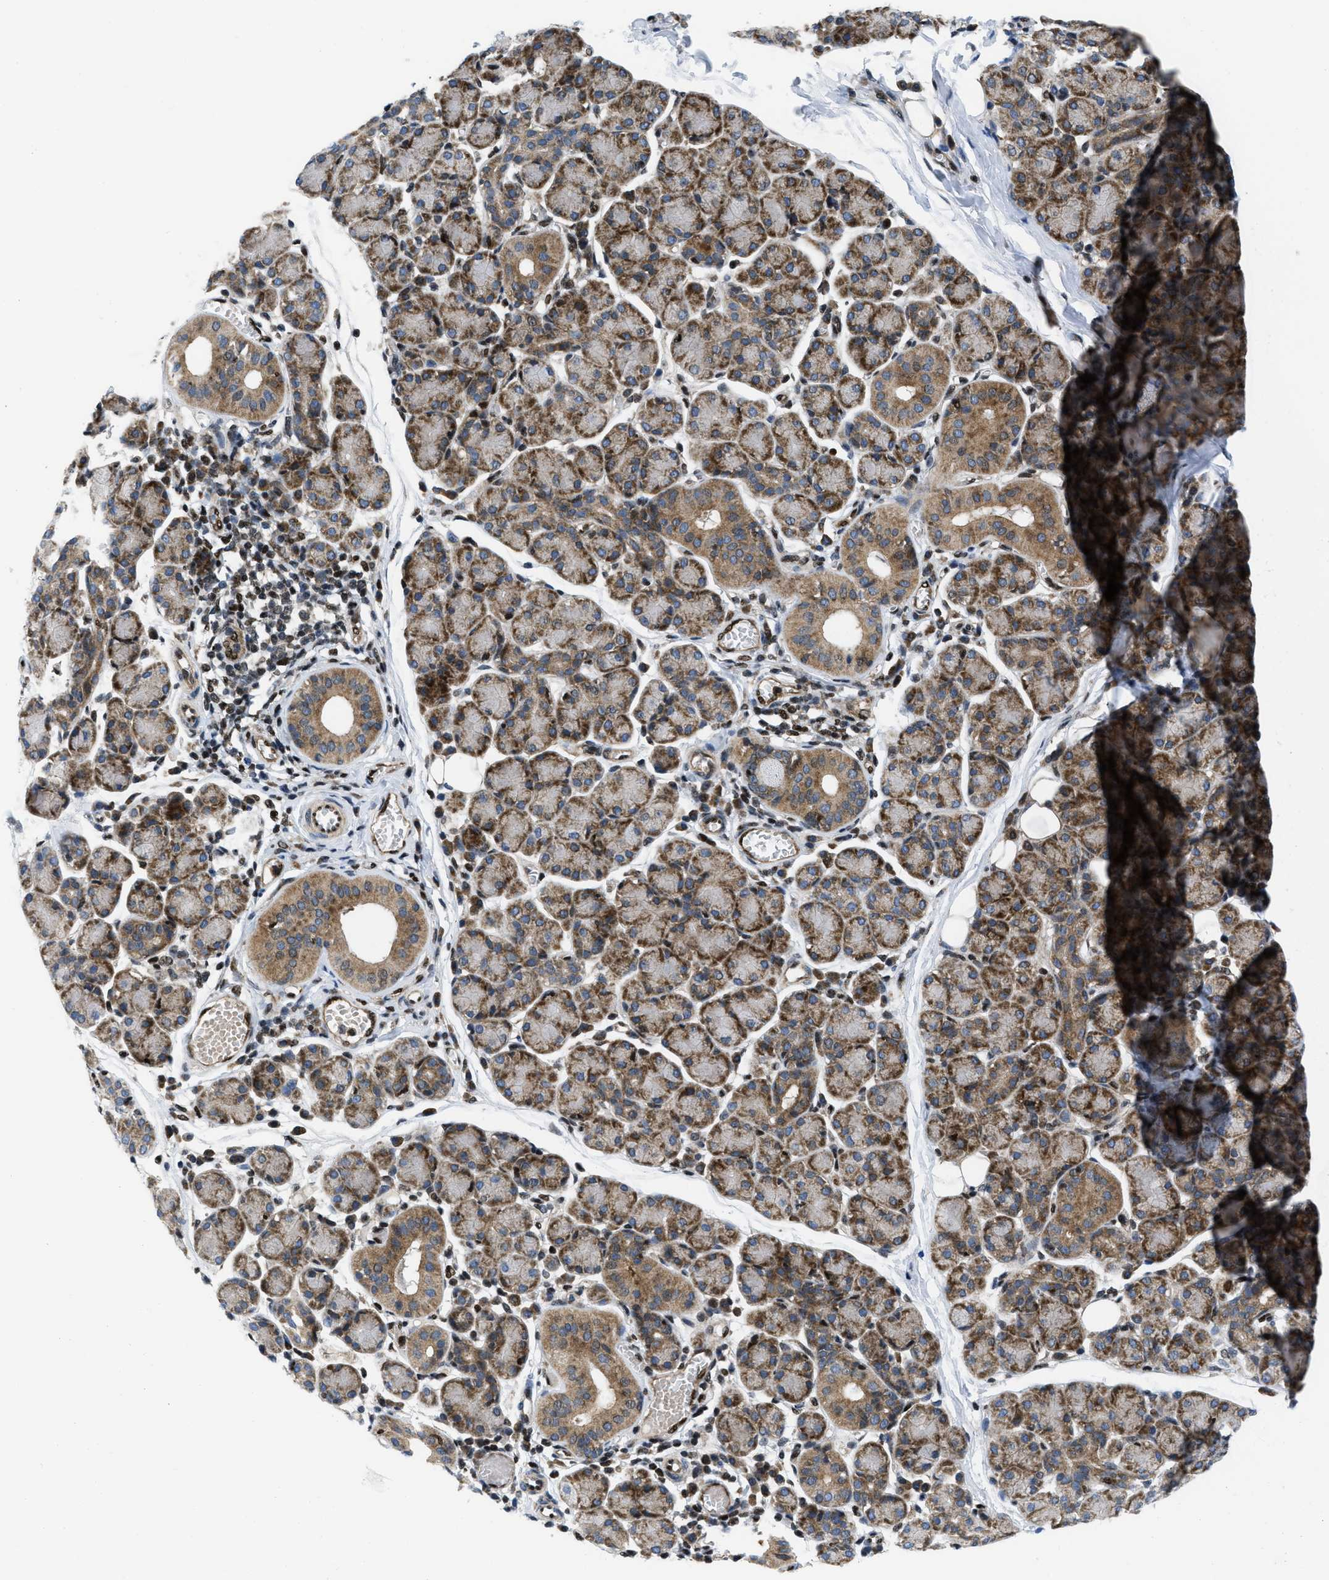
{"staining": {"intensity": "moderate", "quantity": ">75%", "location": "cytoplasmic/membranous"}, "tissue": "salivary gland", "cell_type": "Glandular cells", "image_type": "normal", "snomed": [{"axis": "morphology", "description": "Normal tissue, NOS"}, {"axis": "morphology", "description": "Inflammation, NOS"}, {"axis": "topography", "description": "Lymph node"}, {"axis": "topography", "description": "Salivary gland"}], "caption": "Immunohistochemical staining of normal salivary gland displays moderate cytoplasmic/membranous protein expression in about >75% of glandular cells.", "gene": "PPP2CB", "patient": {"sex": "male", "age": 3}}